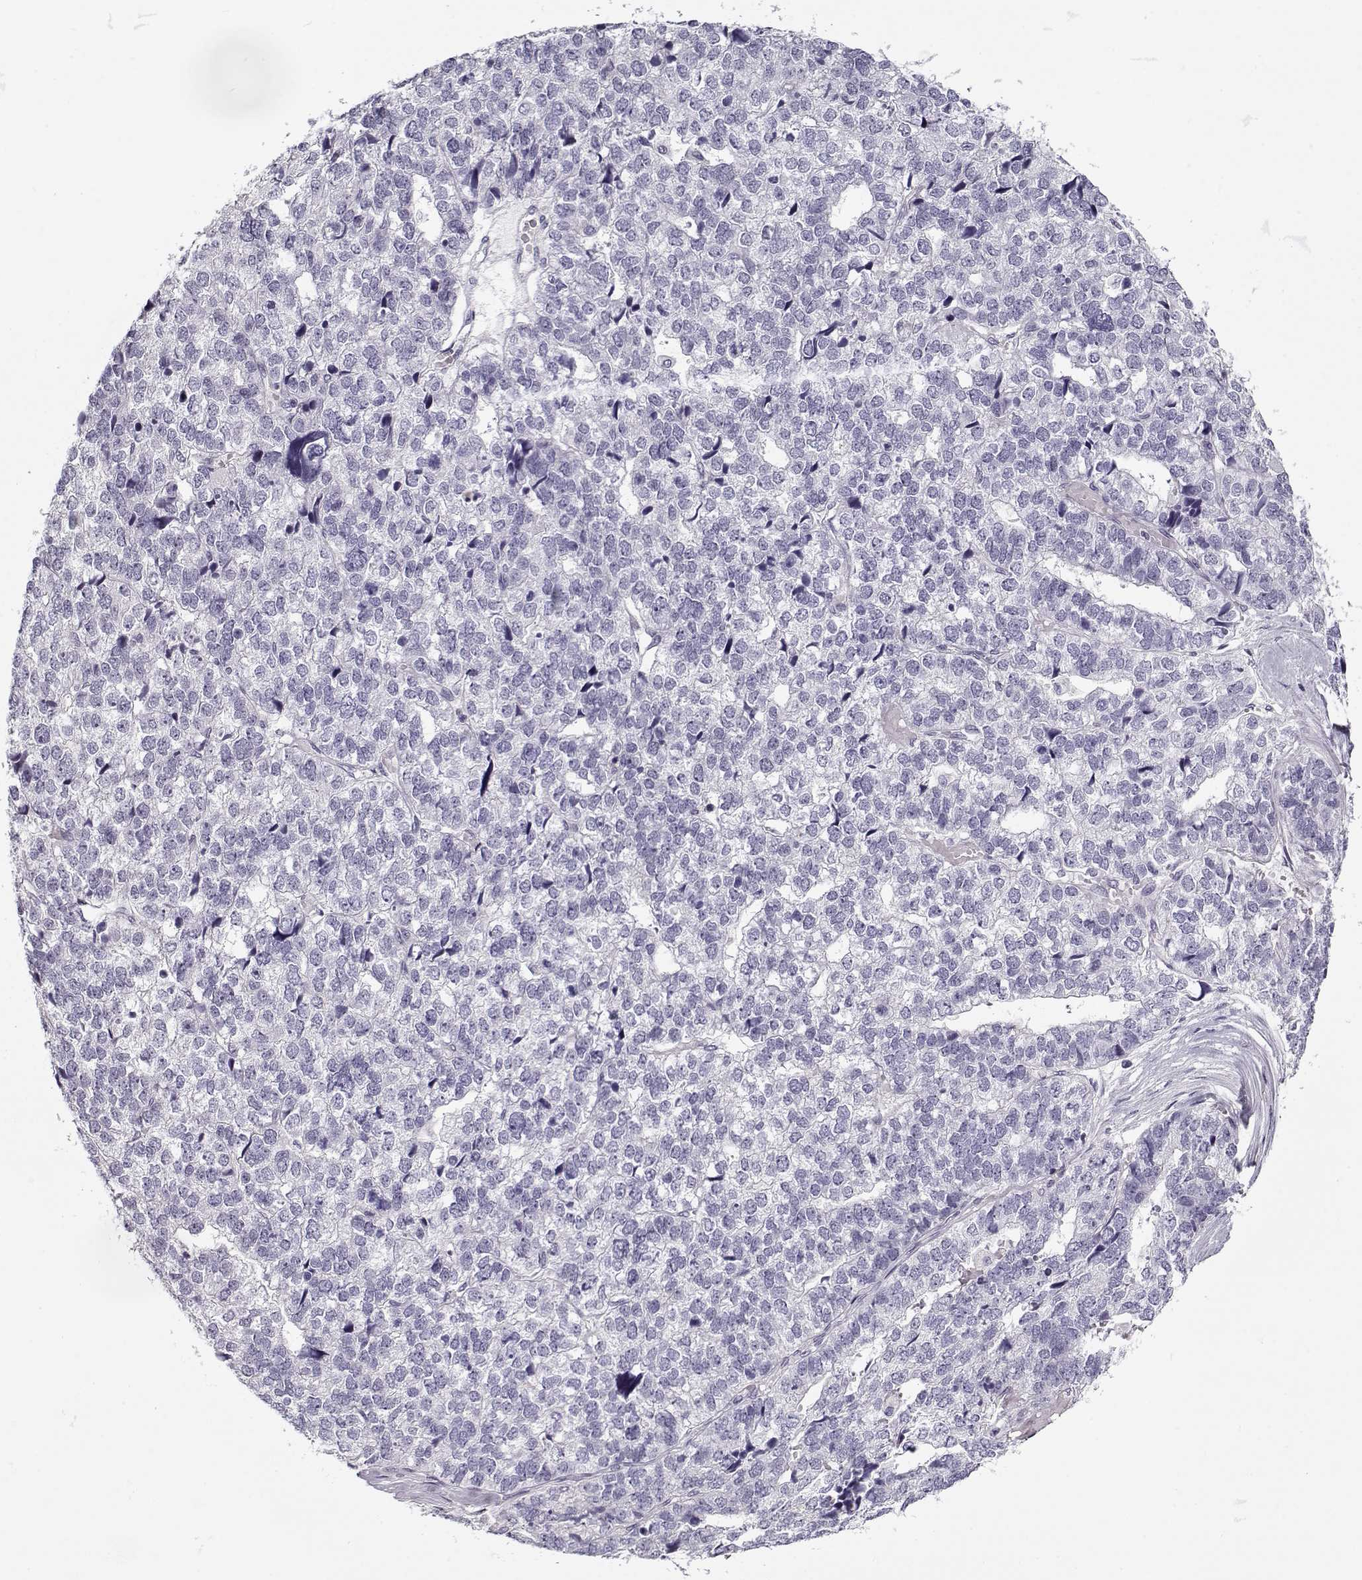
{"staining": {"intensity": "negative", "quantity": "none", "location": "none"}, "tissue": "stomach cancer", "cell_type": "Tumor cells", "image_type": "cancer", "snomed": [{"axis": "morphology", "description": "Adenocarcinoma, NOS"}, {"axis": "topography", "description": "Stomach"}], "caption": "Tumor cells are negative for brown protein staining in stomach adenocarcinoma.", "gene": "CCDC136", "patient": {"sex": "male", "age": 69}}